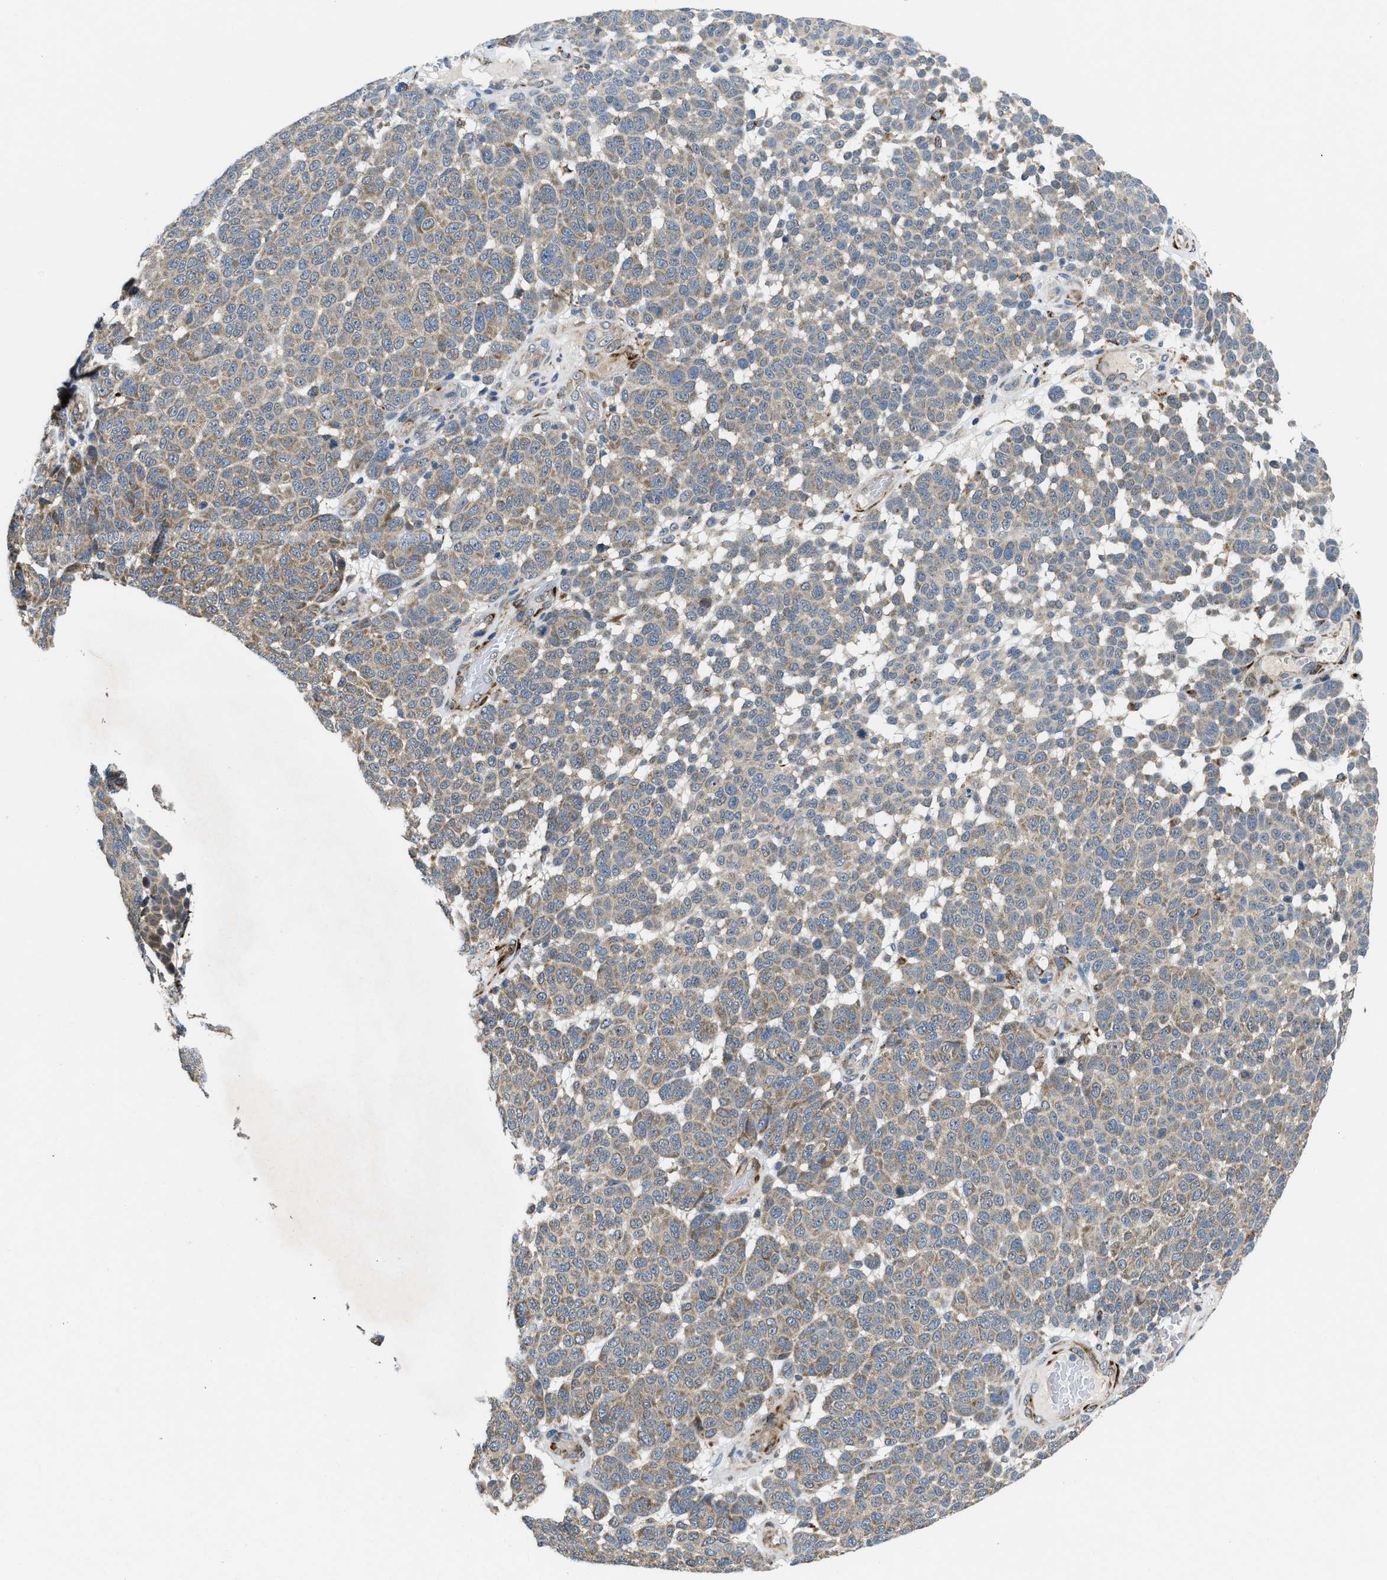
{"staining": {"intensity": "weak", "quantity": "<25%", "location": "cytoplasmic/membranous"}, "tissue": "melanoma", "cell_type": "Tumor cells", "image_type": "cancer", "snomed": [{"axis": "morphology", "description": "Malignant melanoma, NOS"}, {"axis": "topography", "description": "Skin"}], "caption": "Protein analysis of melanoma displays no significant positivity in tumor cells. (DAB (3,3'-diaminobenzidine) IHC visualized using brightfield microscopy, high magnification).", "gene": "ZNF599", "patient": {"sex": "male", "age": 59}}